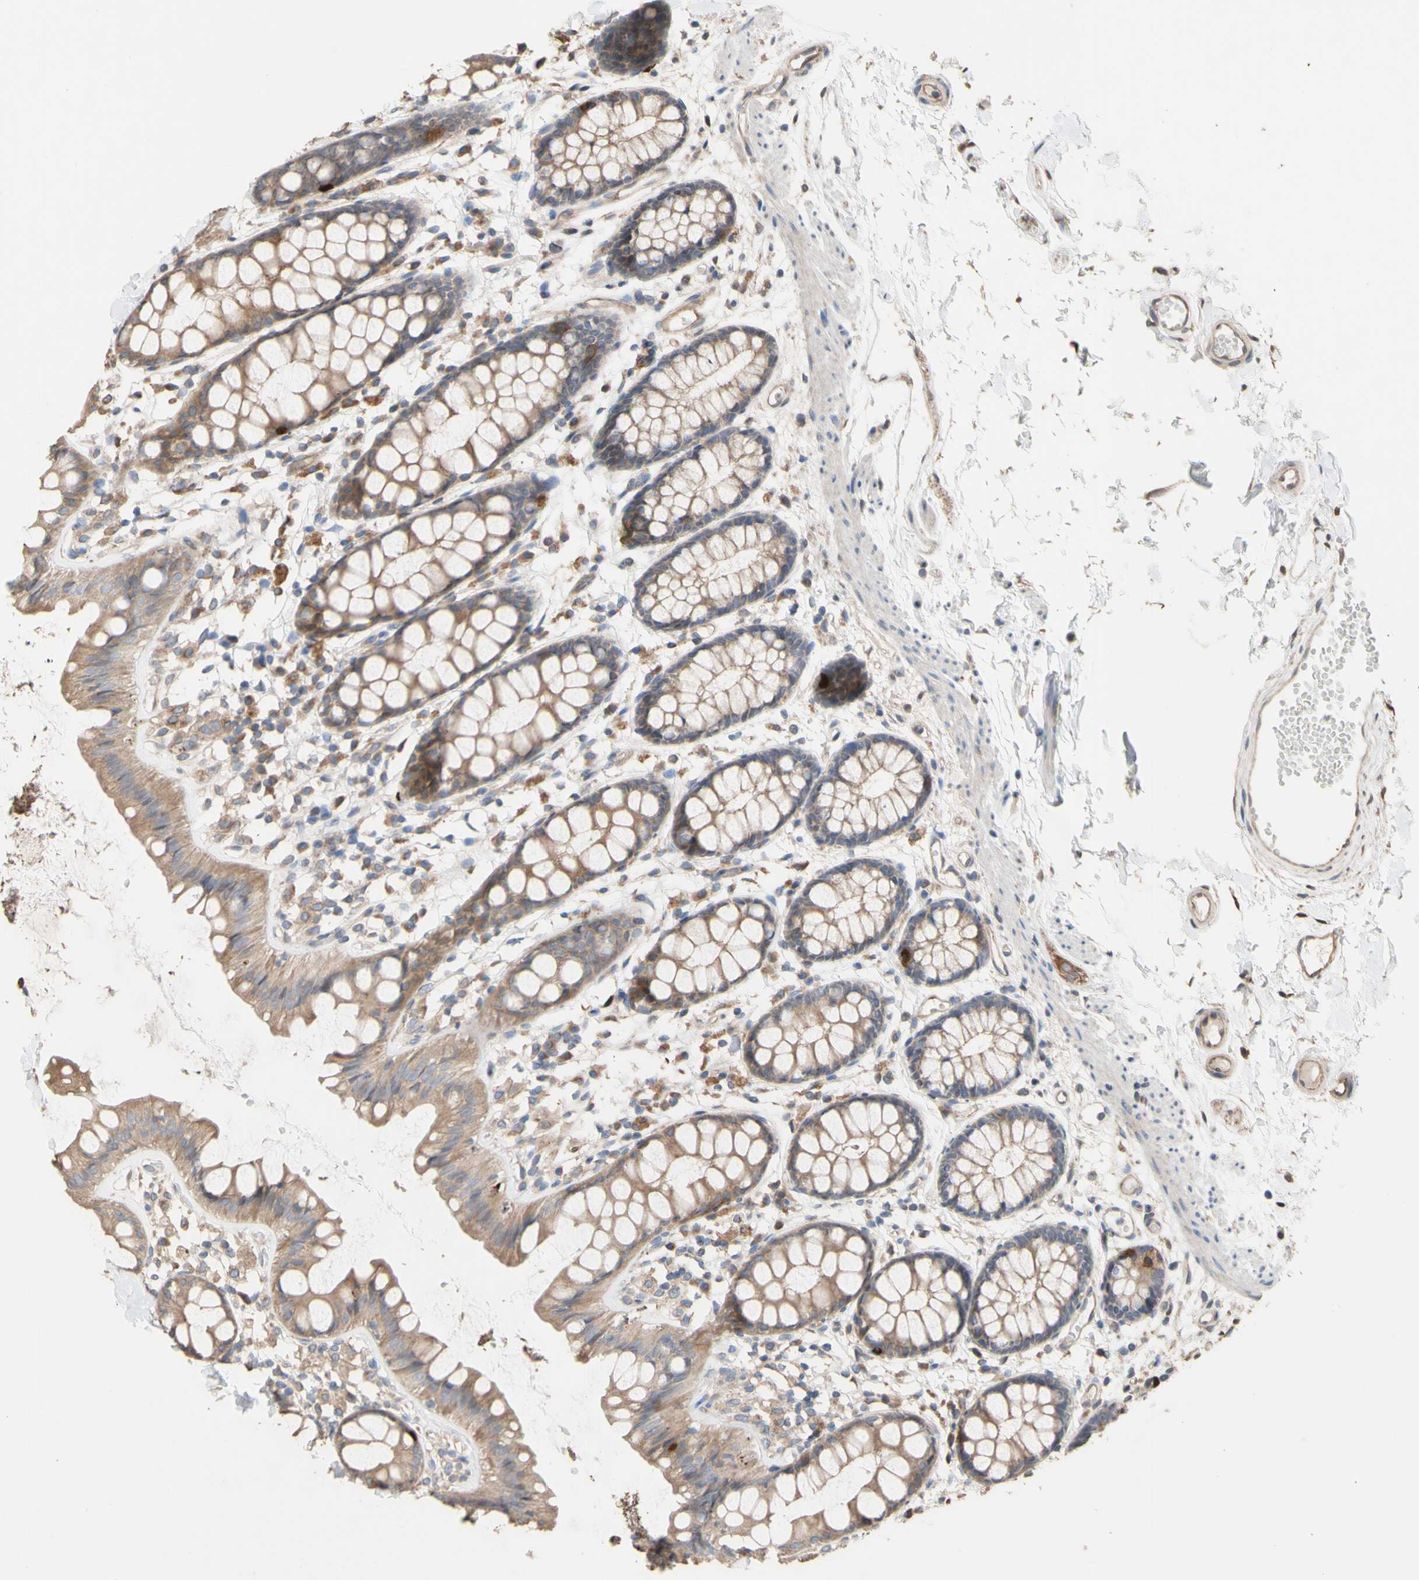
{"staining": {"intensity": "moderate", "quantity": ">75%", "location": "cytoplasmic/membranous"}, "tissue": "rectum", "cell_type": "Glandular cells", "image_type": "normal", "snomed": [{"axis": "morphology", "description": "Normal tissue, NOS"}, {"axis": "topography", "description": "Rectum"}], "caption": "Human rectum stained for a protein (brown) exhibits moderate cytoplasmic/membranous positive staining in approximately >75% of glandular cells.", "gene": "NECTIN3", "patient": {"sex": "female", "age": 66}}